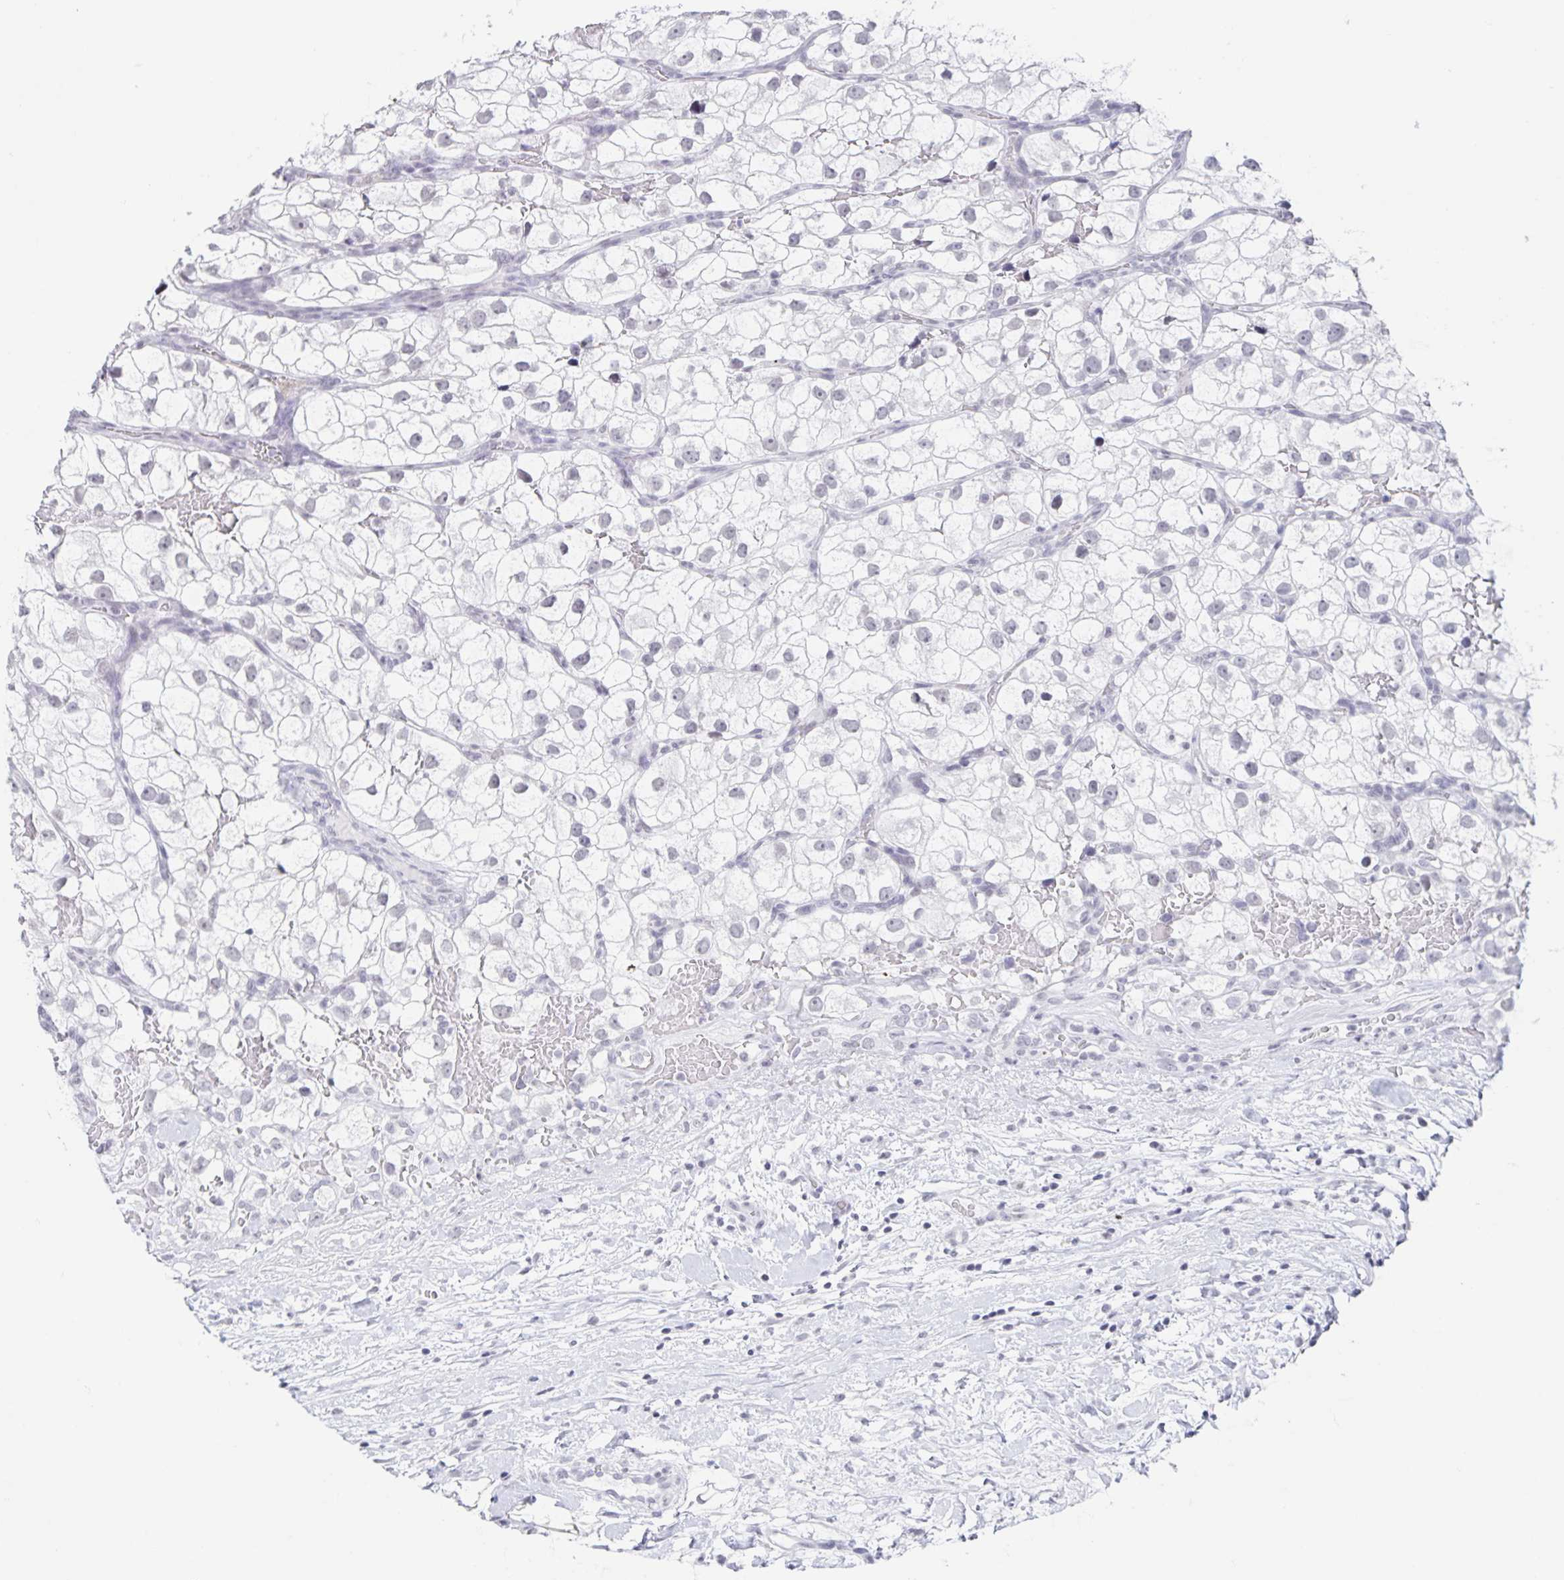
{"staining": {"intensity": "negative", "quantity": "none", "location": "none"}, "tissue": "renal cancer", "cell_type": "Tumor cells", "image_type": "cancer", "snomed": [{"axis": "morphology", "description": "Adenocarcinoma, NOS"}, {"axis": "topography", "description": "Kidney"}], "caption": "The immunohistochemistry (IHC) histopathology image has no significant positivity in tumor cells of adenocarcinoma (renal) tissue.", "gene": "LCE6A", "patient": {"sex": "male", "age": 59}}